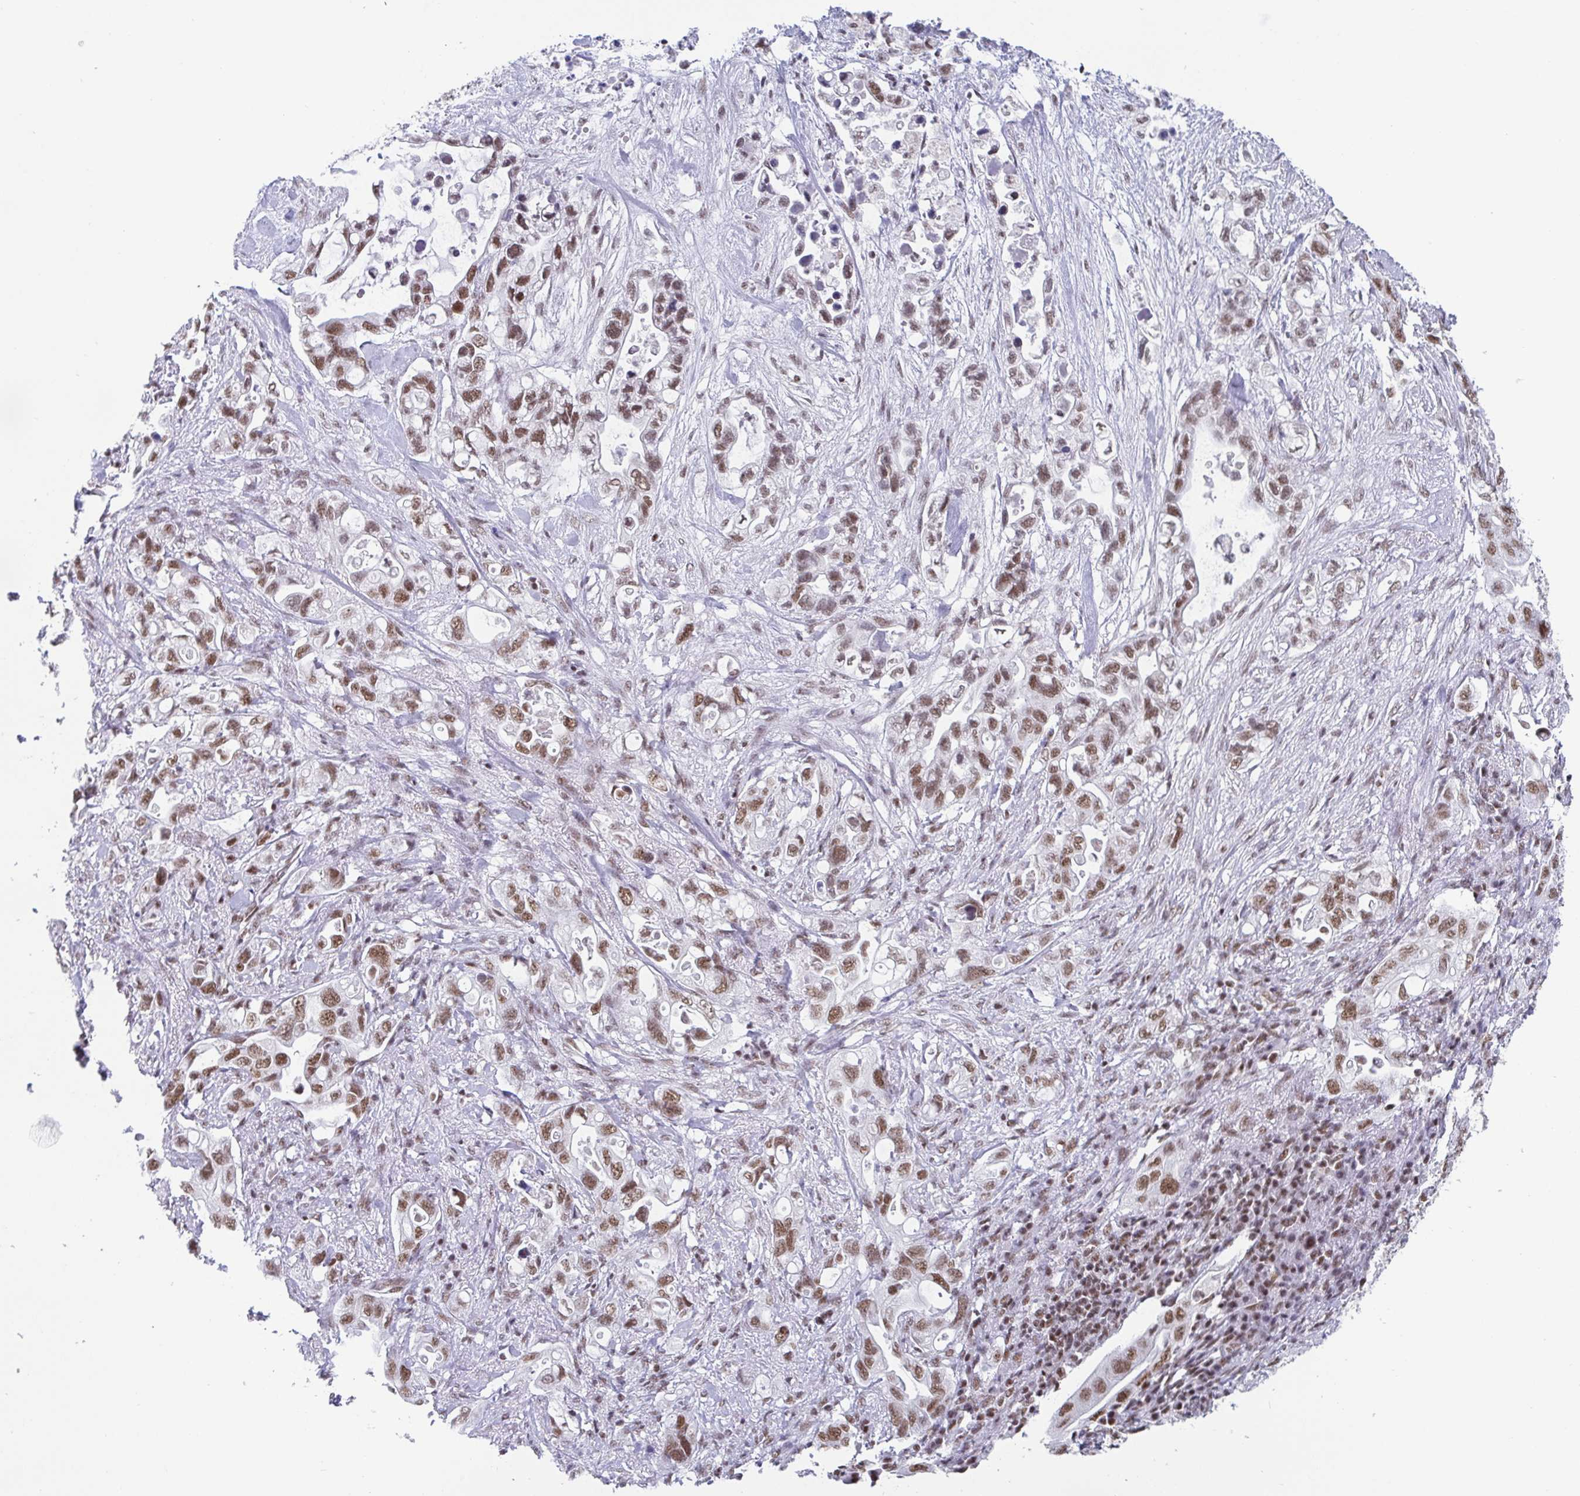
{"staining": {"intensity": "moderate", "quantity": ">75%", "location": "nuclear"}, "tissue": "pancreatic cancer", "cell_type": "Tumor cells", "image_type": "cancer", "snomed": [{"axis": "morphology", "description": "Adenocarcinoma, NOS"}, {"axis": "topography", "description": "Pancreas"}], "caption": "Moderate nuclear staining is present in approximately >75% of tumor cells in pancreatic adenocarcinoma.", "gene": "CTCF", "patient": {"sex": "female", "age": 72}}